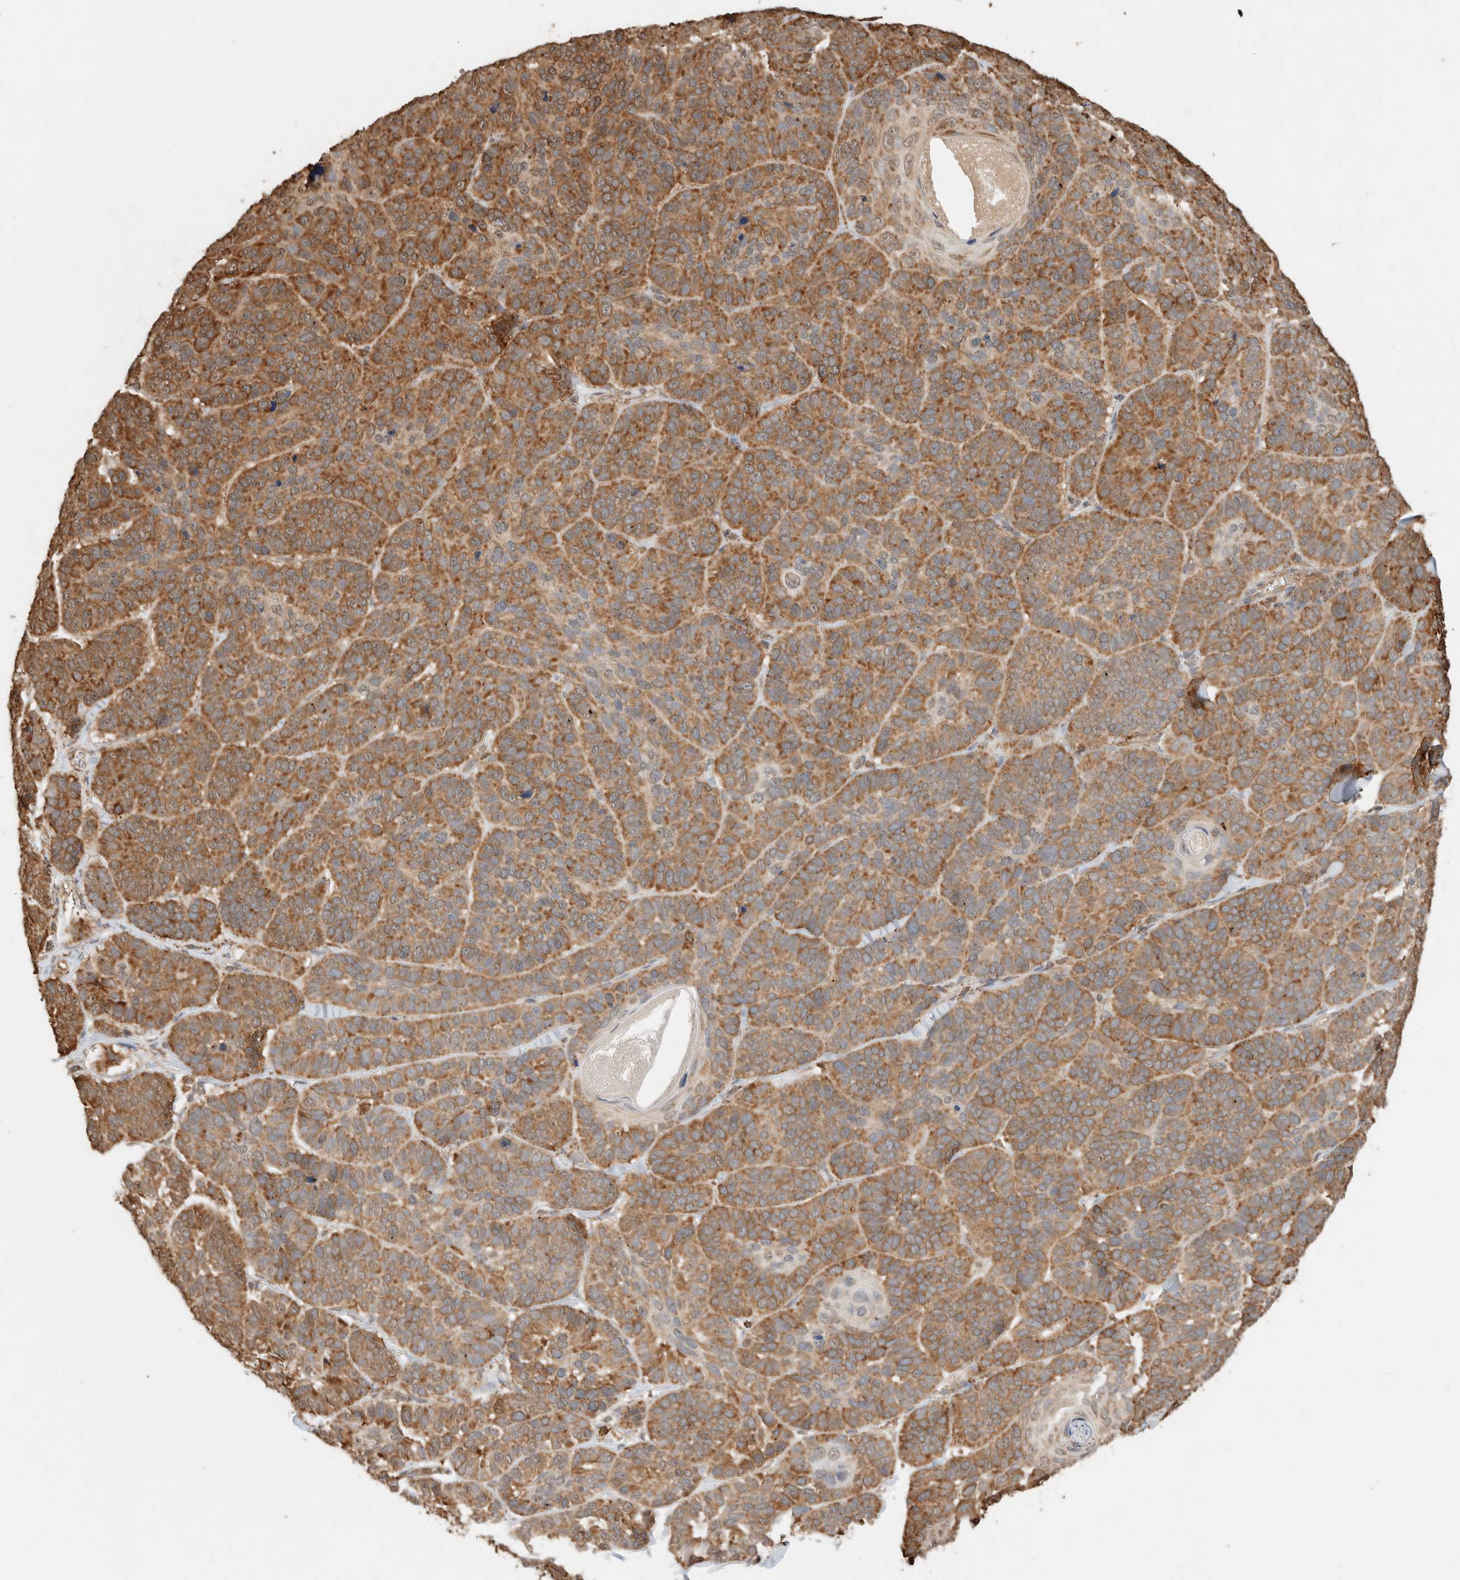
{"staining": {"intensity": "moderate", "quantity": ">75%", "location": "cytoplasmic/membranous"}, "tissue": "skin cancer", "cell_type": "Tumor cells", "image_type": "cancer", "snomed": [{"axis": "morphology", "description": "Basal cell carcinoma"}, {"axis": "topography", "description": "Skin"}], "caption": "An immunohistochemistry (IHC) image of neoplastic tissue is shown. Protein staining in brown shows moderate cytoplasmic/membranous positivity in basal cell carcinoma (skin) within tumor cells.", "gene": "ERAP1", "patient": {"sex": "male", "age": 62}}